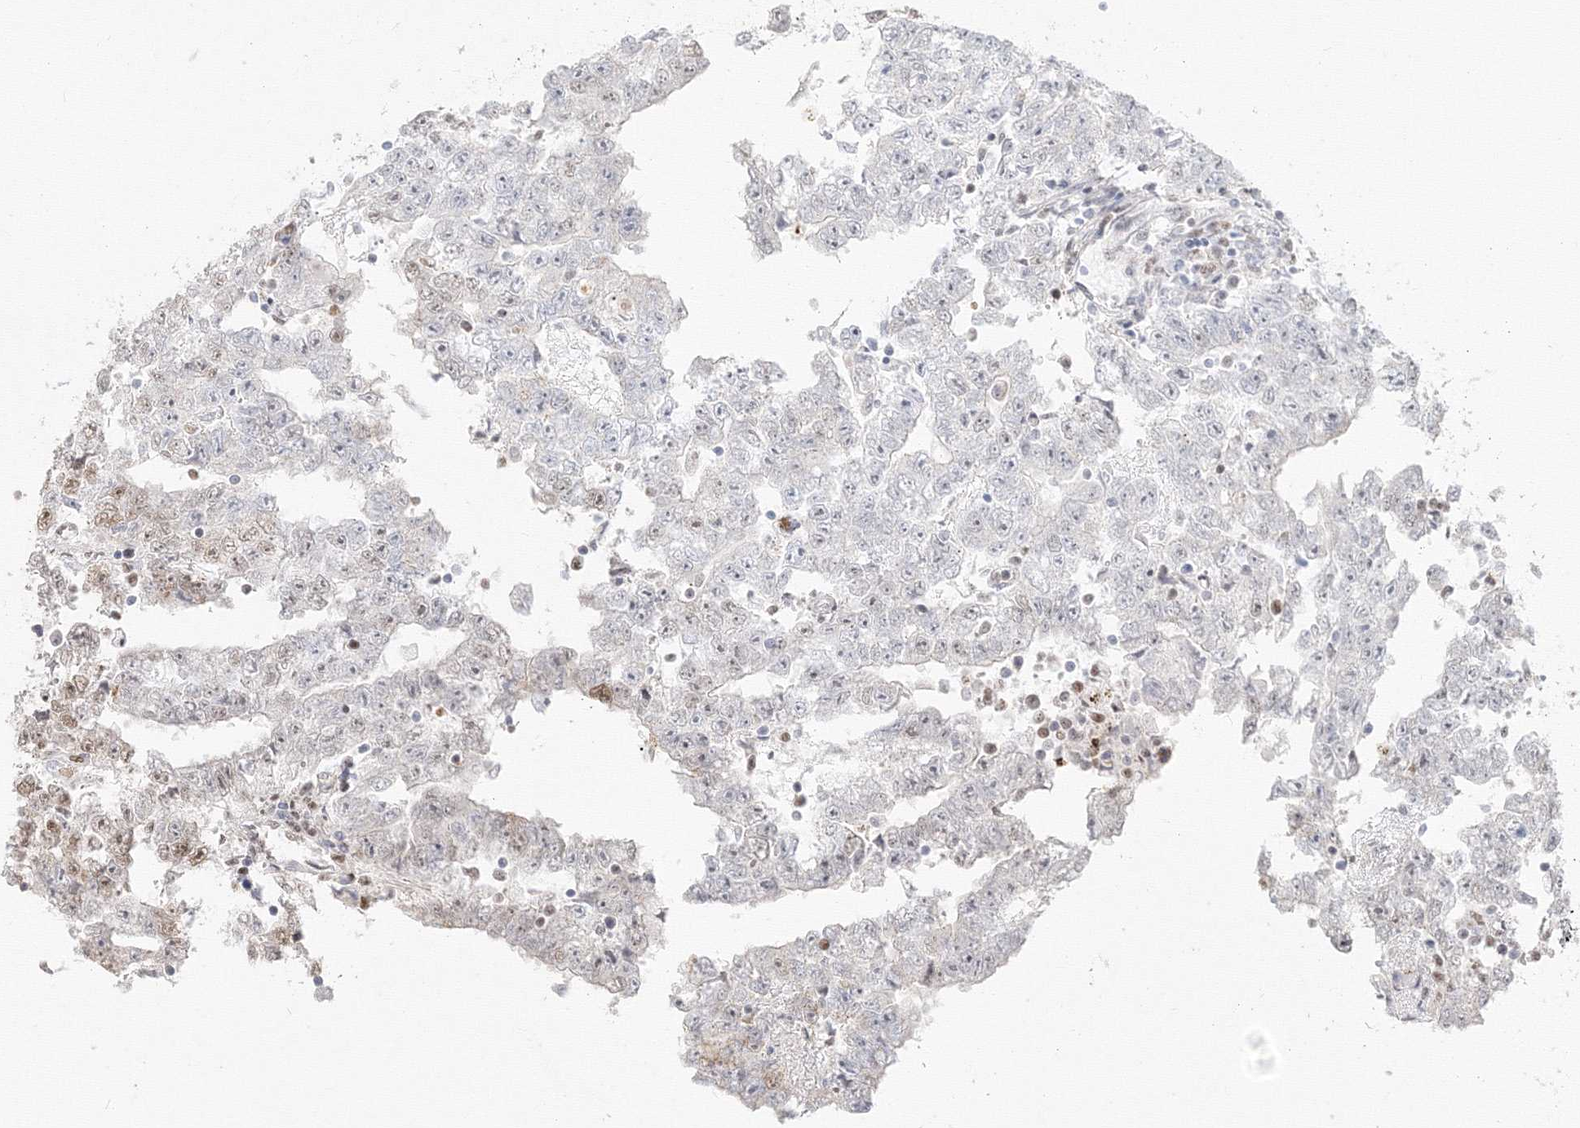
{"staining": {"intensity": "moderate", "quantity": "25%-75%", "location": "nuclear"}, "tissue": "testis cancer", "cell_type": "Tumor cells", "image_type": "cancer", "snomed": [{"axis": "morphology", "description": "Carcinoma, Embryonal, NOS"}, {"axis": "topography", "description": "Testis"}], "caption": "This is a histology image of immunohistochemistry staining of testis cancer, which shows moderate staining in the nuclear of tumor cells.", "gene": "PPP4R2", "patient": {"sex": "male", "age": 25}}